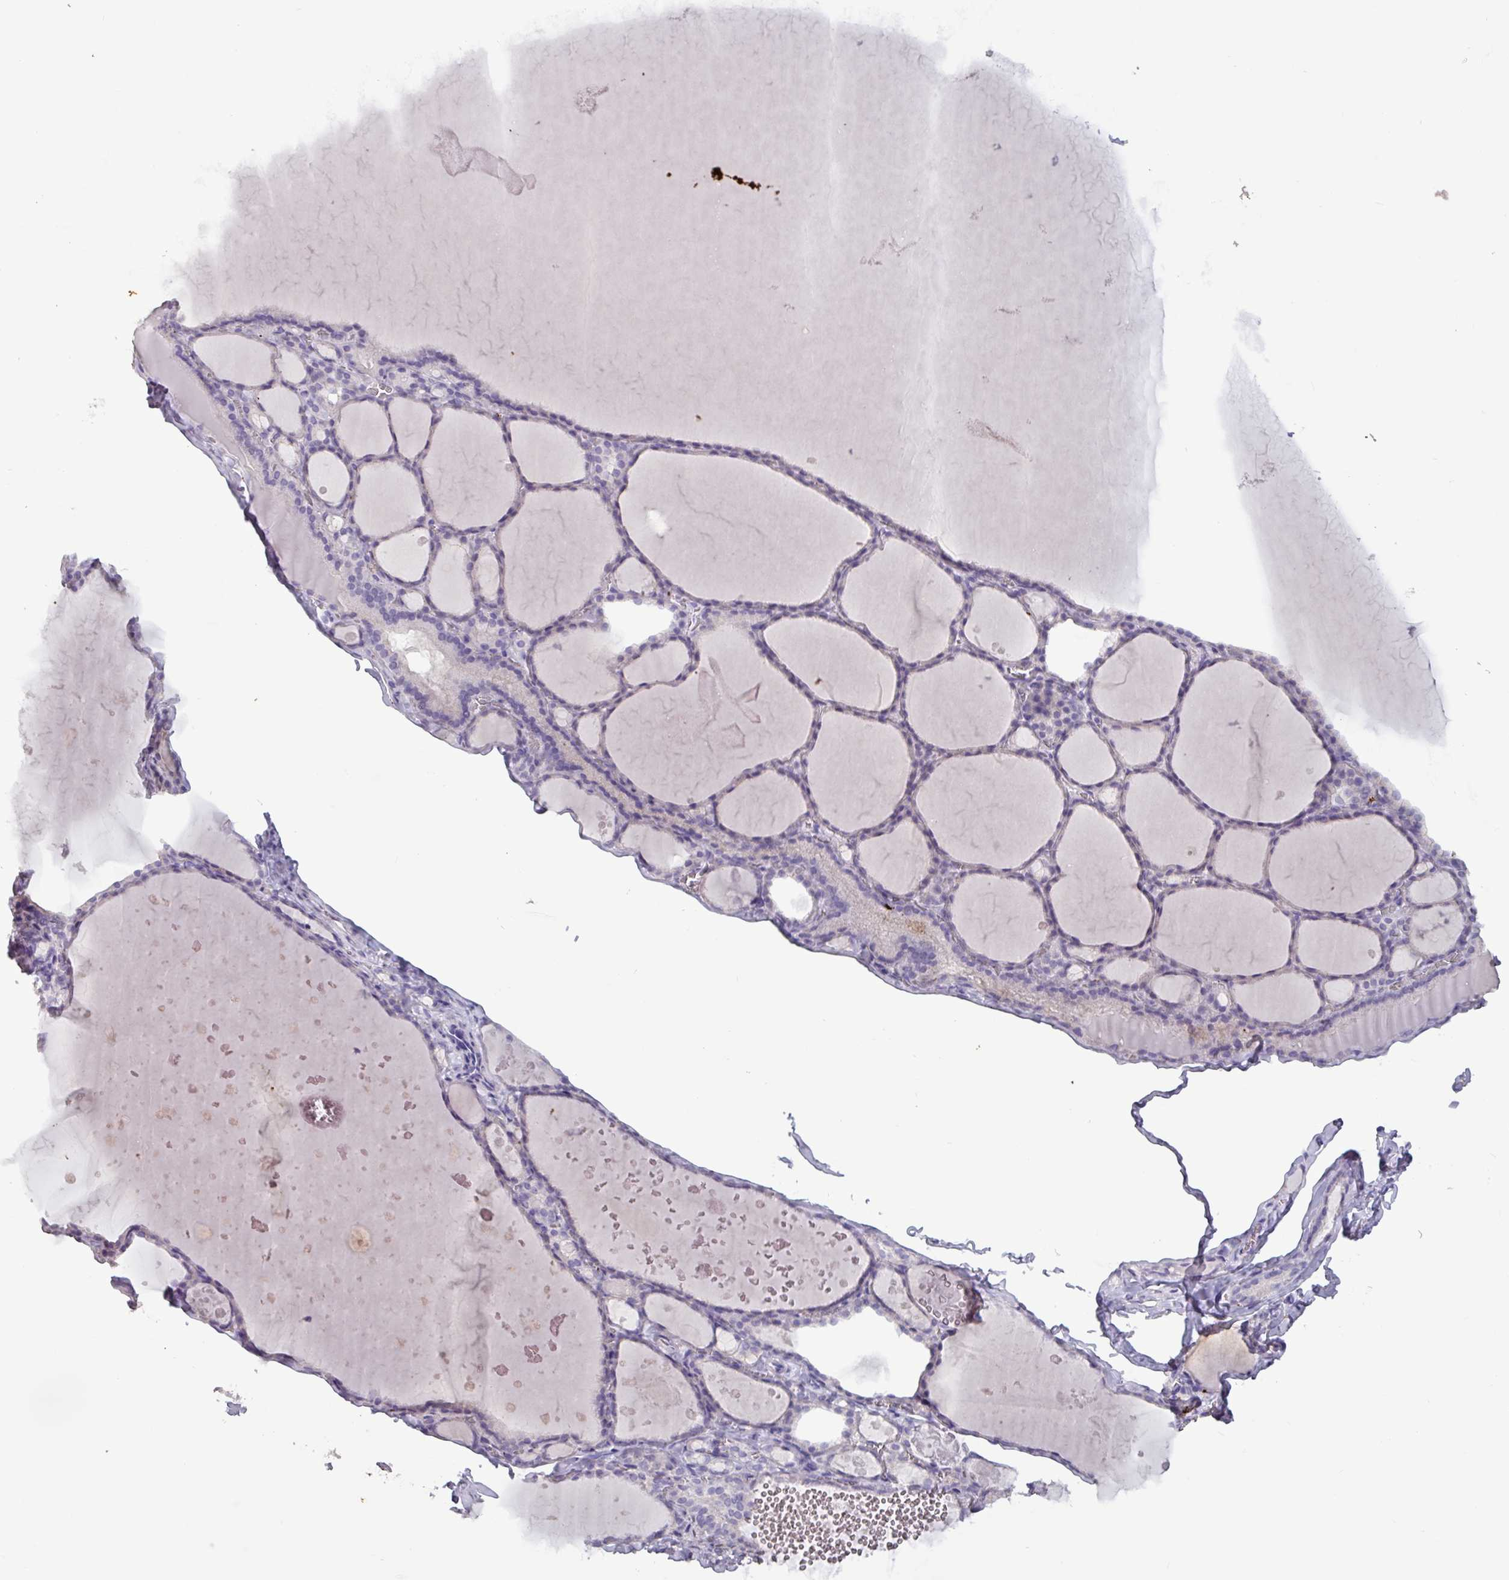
{"staining": {"intensity": "negative", "quantity": "none", "location": "none"}, "tissue": "thyroid gland", "cell_type": "Glandular cells", "image_type": "normal", "snomed": [{"axis": "morphology", "description": "Normal tissue, NOS"}, {"axis": "topography", "description": "Thyroid gland"}], "caption": "Immunohistochemical staining of unremarkable thyroid gland displays no significant positivity in glandular cells.", "gene": "PLIN2", "patient": {"sex": "male", "age": 56}}